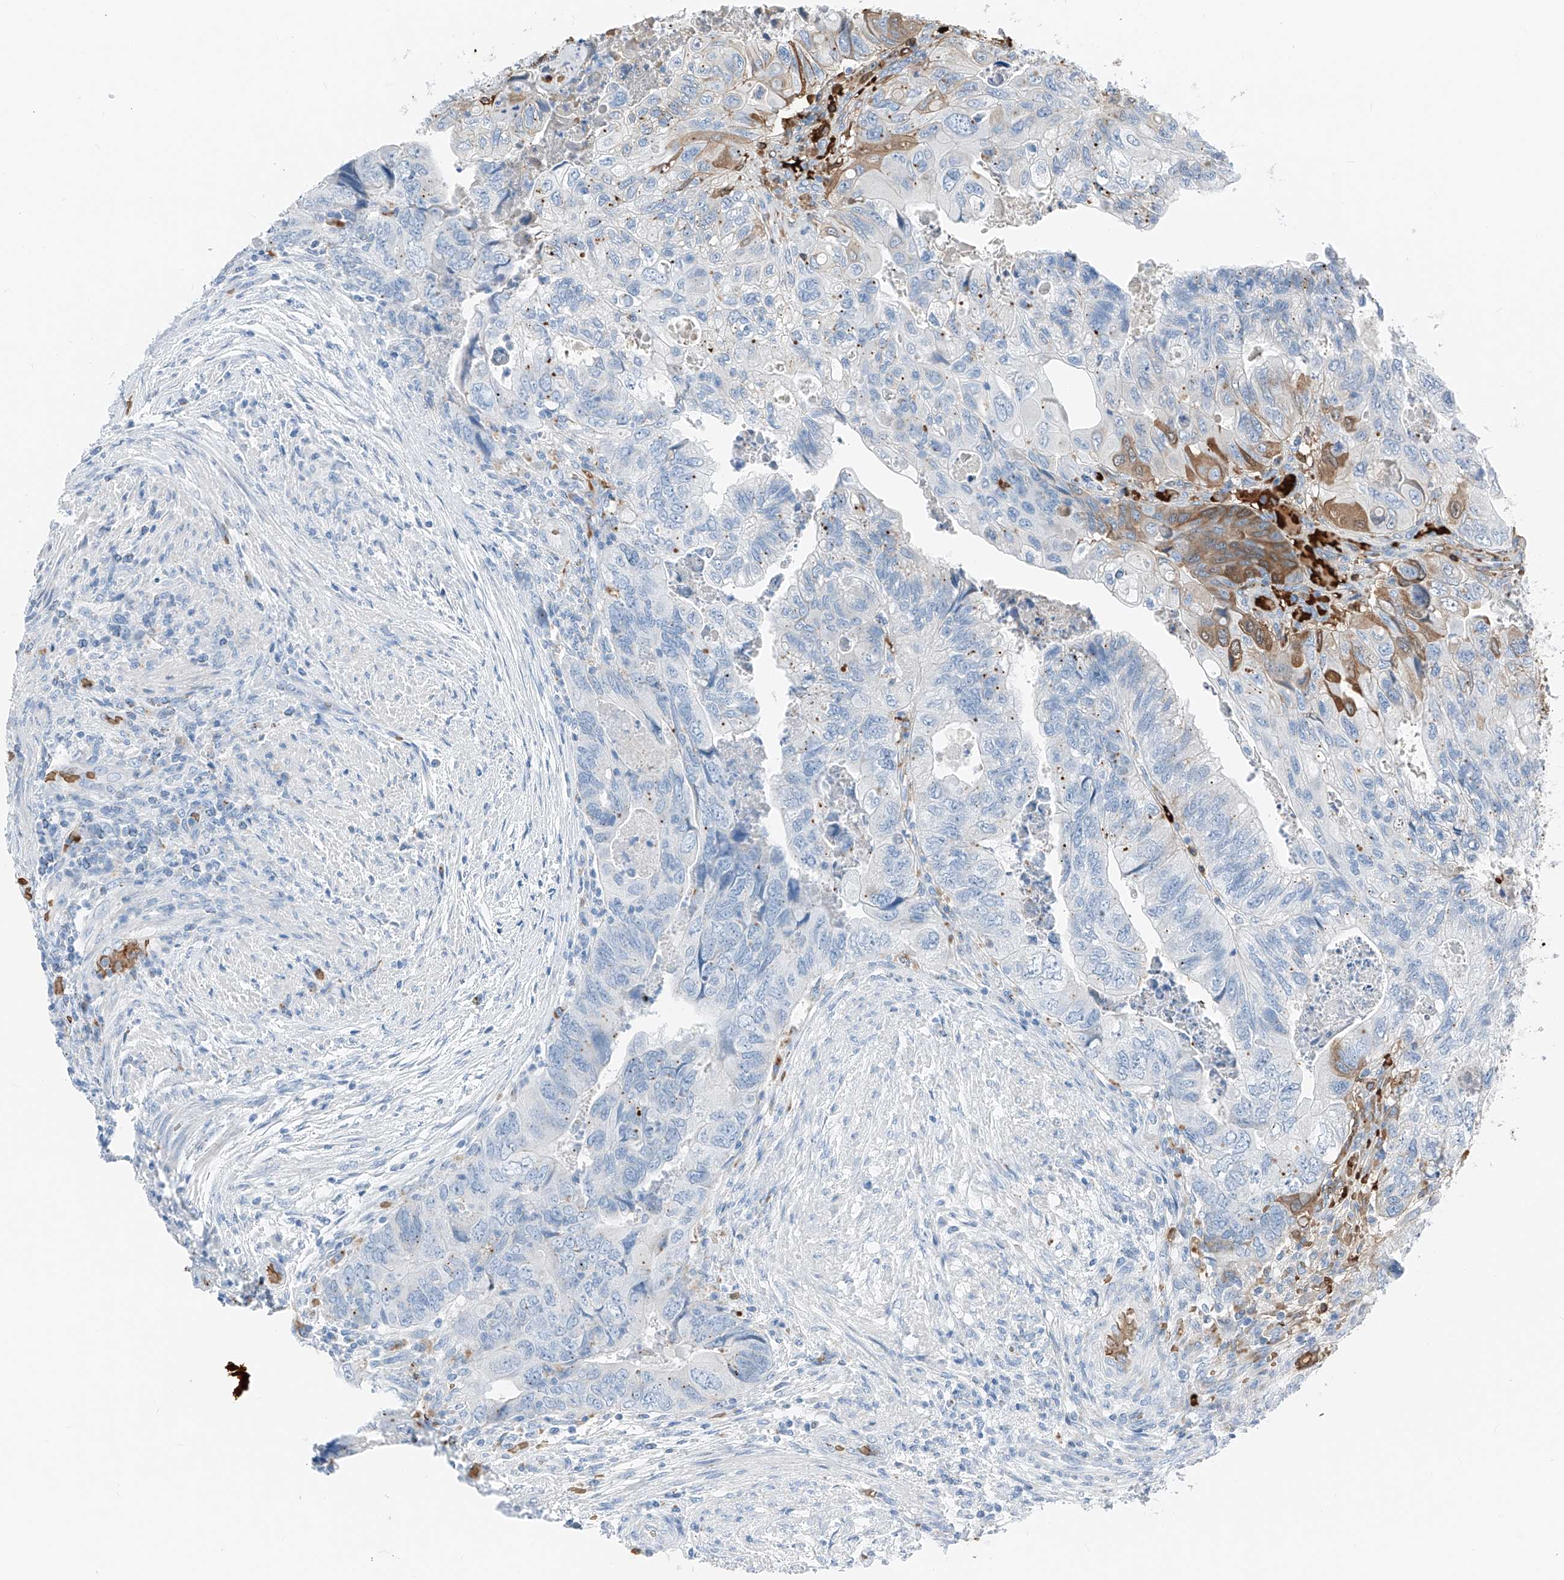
{"staining": {"intensity": "weak", "quantity": "<25%", "location": "cytoplasmic/membranous"}, "tissue": "colorectal cancer", "cell_type": "Tumor cells", "image_type": "cancer", "snomed": [{"axis": "morphology", "description": "Adenocarcinoma, NOS"}, {"axis": "topography", "description": "Rectum"}], "caption": "This is an IHC photomicrograph of colorectal adenocarcinoma. There is no positivity in tumor cells.", "gene": "PRSS23", "patient": {"sex": "male", "age": 63}}